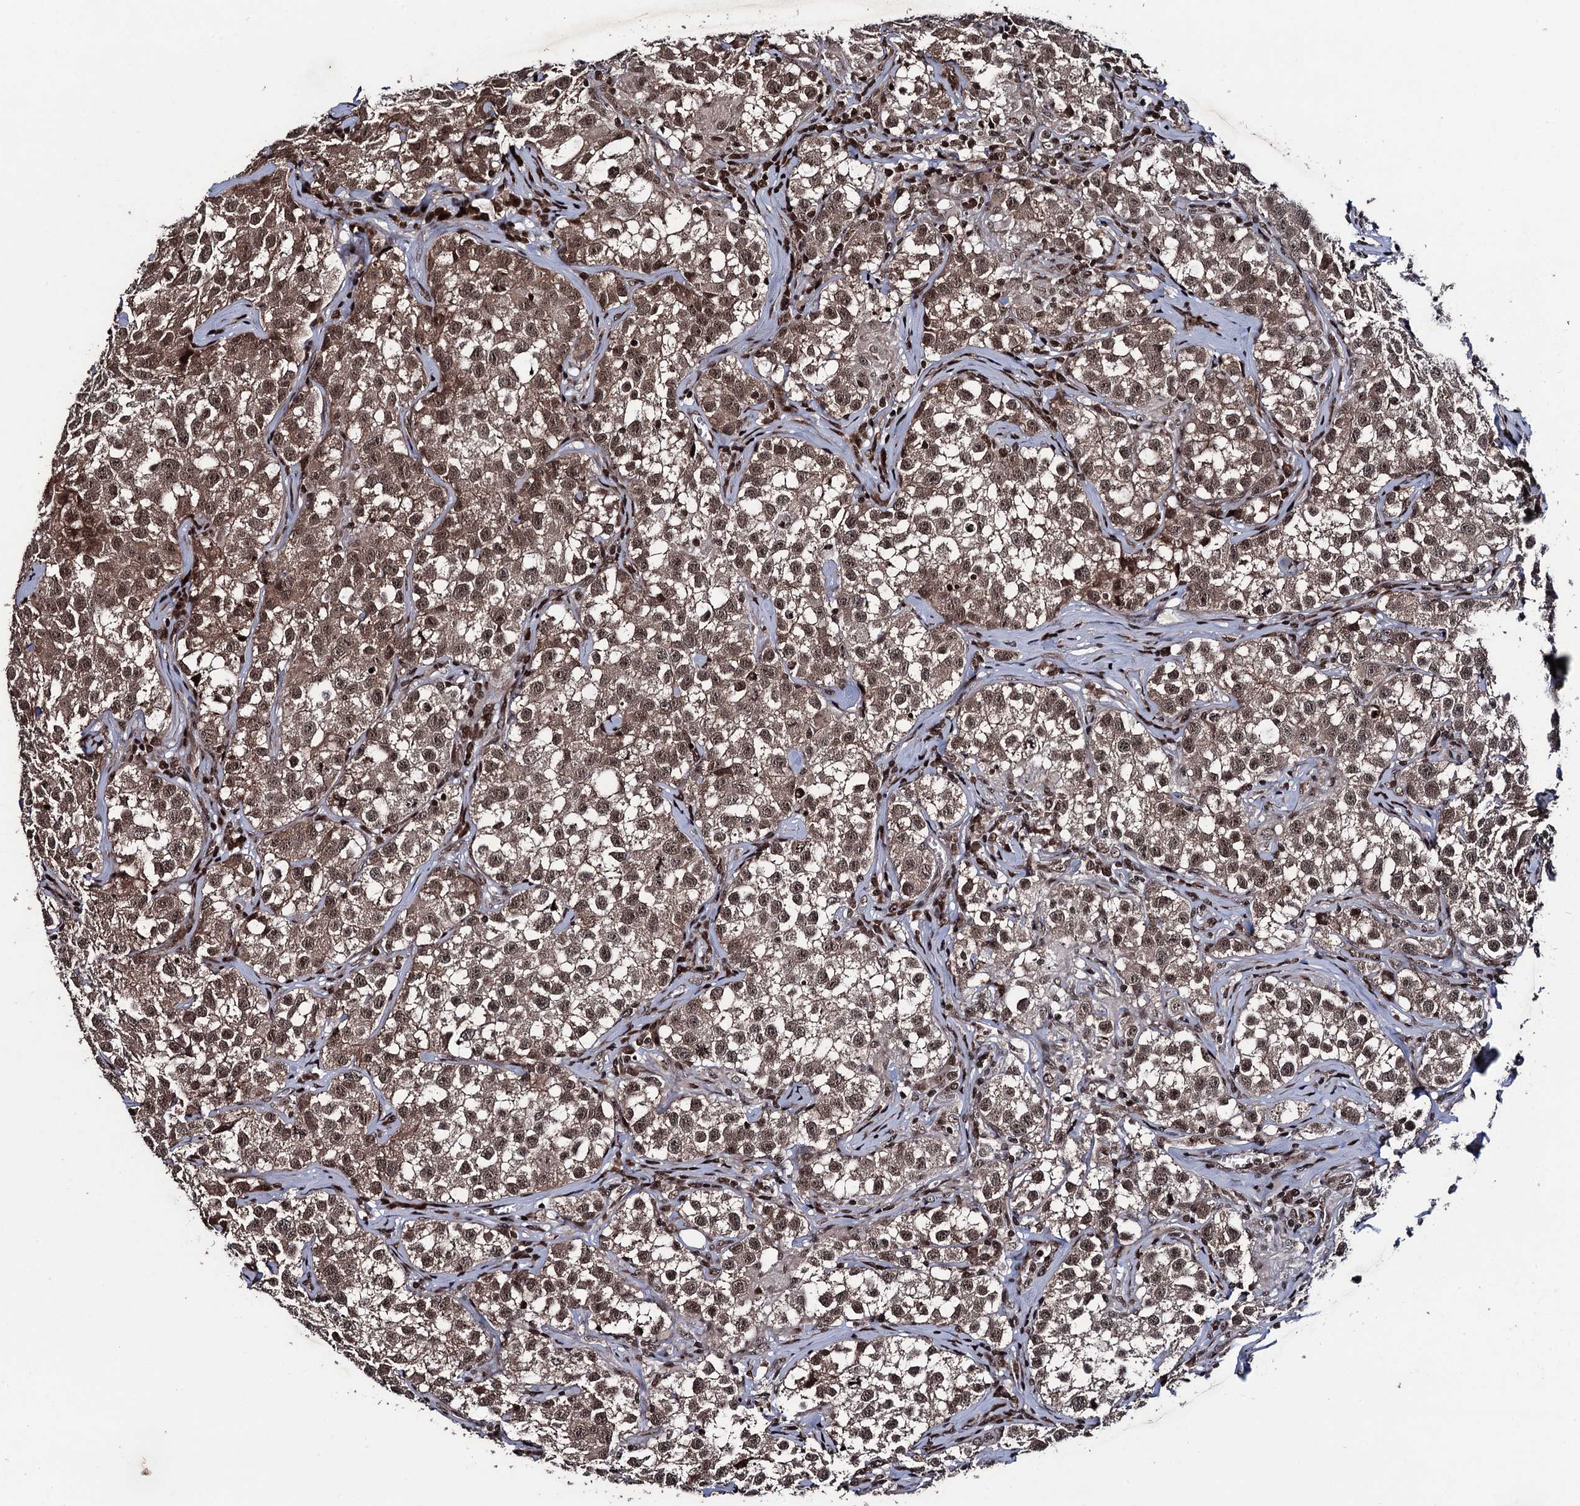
{"staining": {"intensity": "moderate", "quantity": ">75%", "location": "cytoplasmic/membranous,nuclear"}, "tissue": "testis cancer", "cell_type": "Tumor cells", "image_type": "cancer", "snomed": [{"axis": "morphology", "description": "Seminoma, NOS"}, {"axis": "morphology", "description": "Carcinoma, Embryonal, NOS"}, {"axis": "topography", "description": "Testis"}], "caption": "Testis cancer was stained to show a protein in brown. There is medium levels of moderate cytoplasmic/membranous and nuclear staining in approximately >75% of tumor cells.", "gene": "ZNF169", "patient": {"sex": "male", "age": 43}}